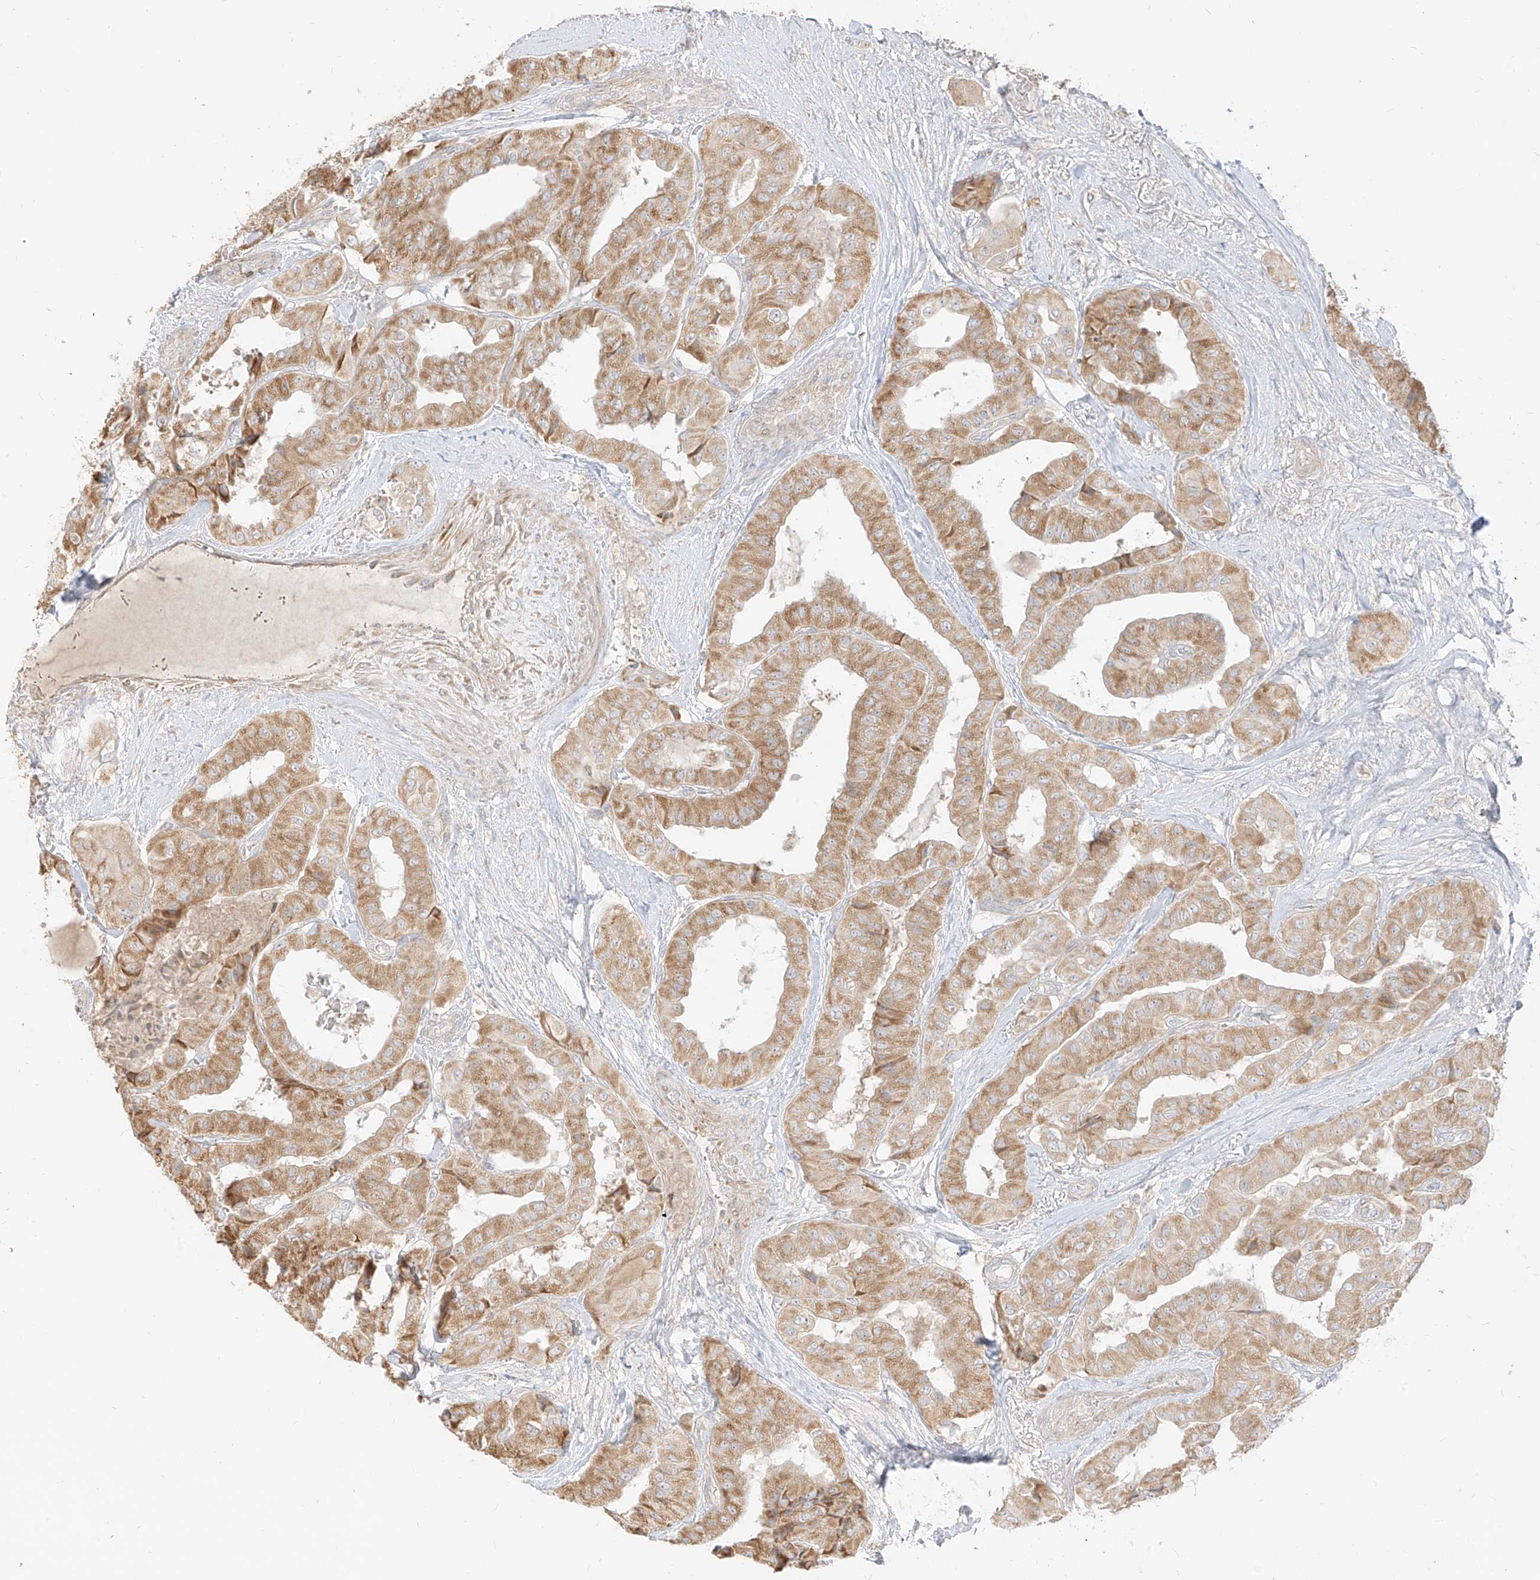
{"staining": {"intensity": "moderate", "quantity": ">75%", "location": "cytoplasmic/membranous"}, "tissue": "thyroid cancer", "cell_type": "Tumor cells", "image_type": "cancer", "snomed": [{"axis": "morphology", "description": "Papillary adenocarcinoma, NOS"}, {"axis": "topography", "description": "Thyroid gland"}], "caption": "About >75% of tumor cells in human thyroid papillary adenocarcinoma show moderate cytoplasmic/membranous protein expression as visualized by brown immunohistochemical staining.", "gene": "ZIM3", "patient": {"sex": "female", "age": 59}}